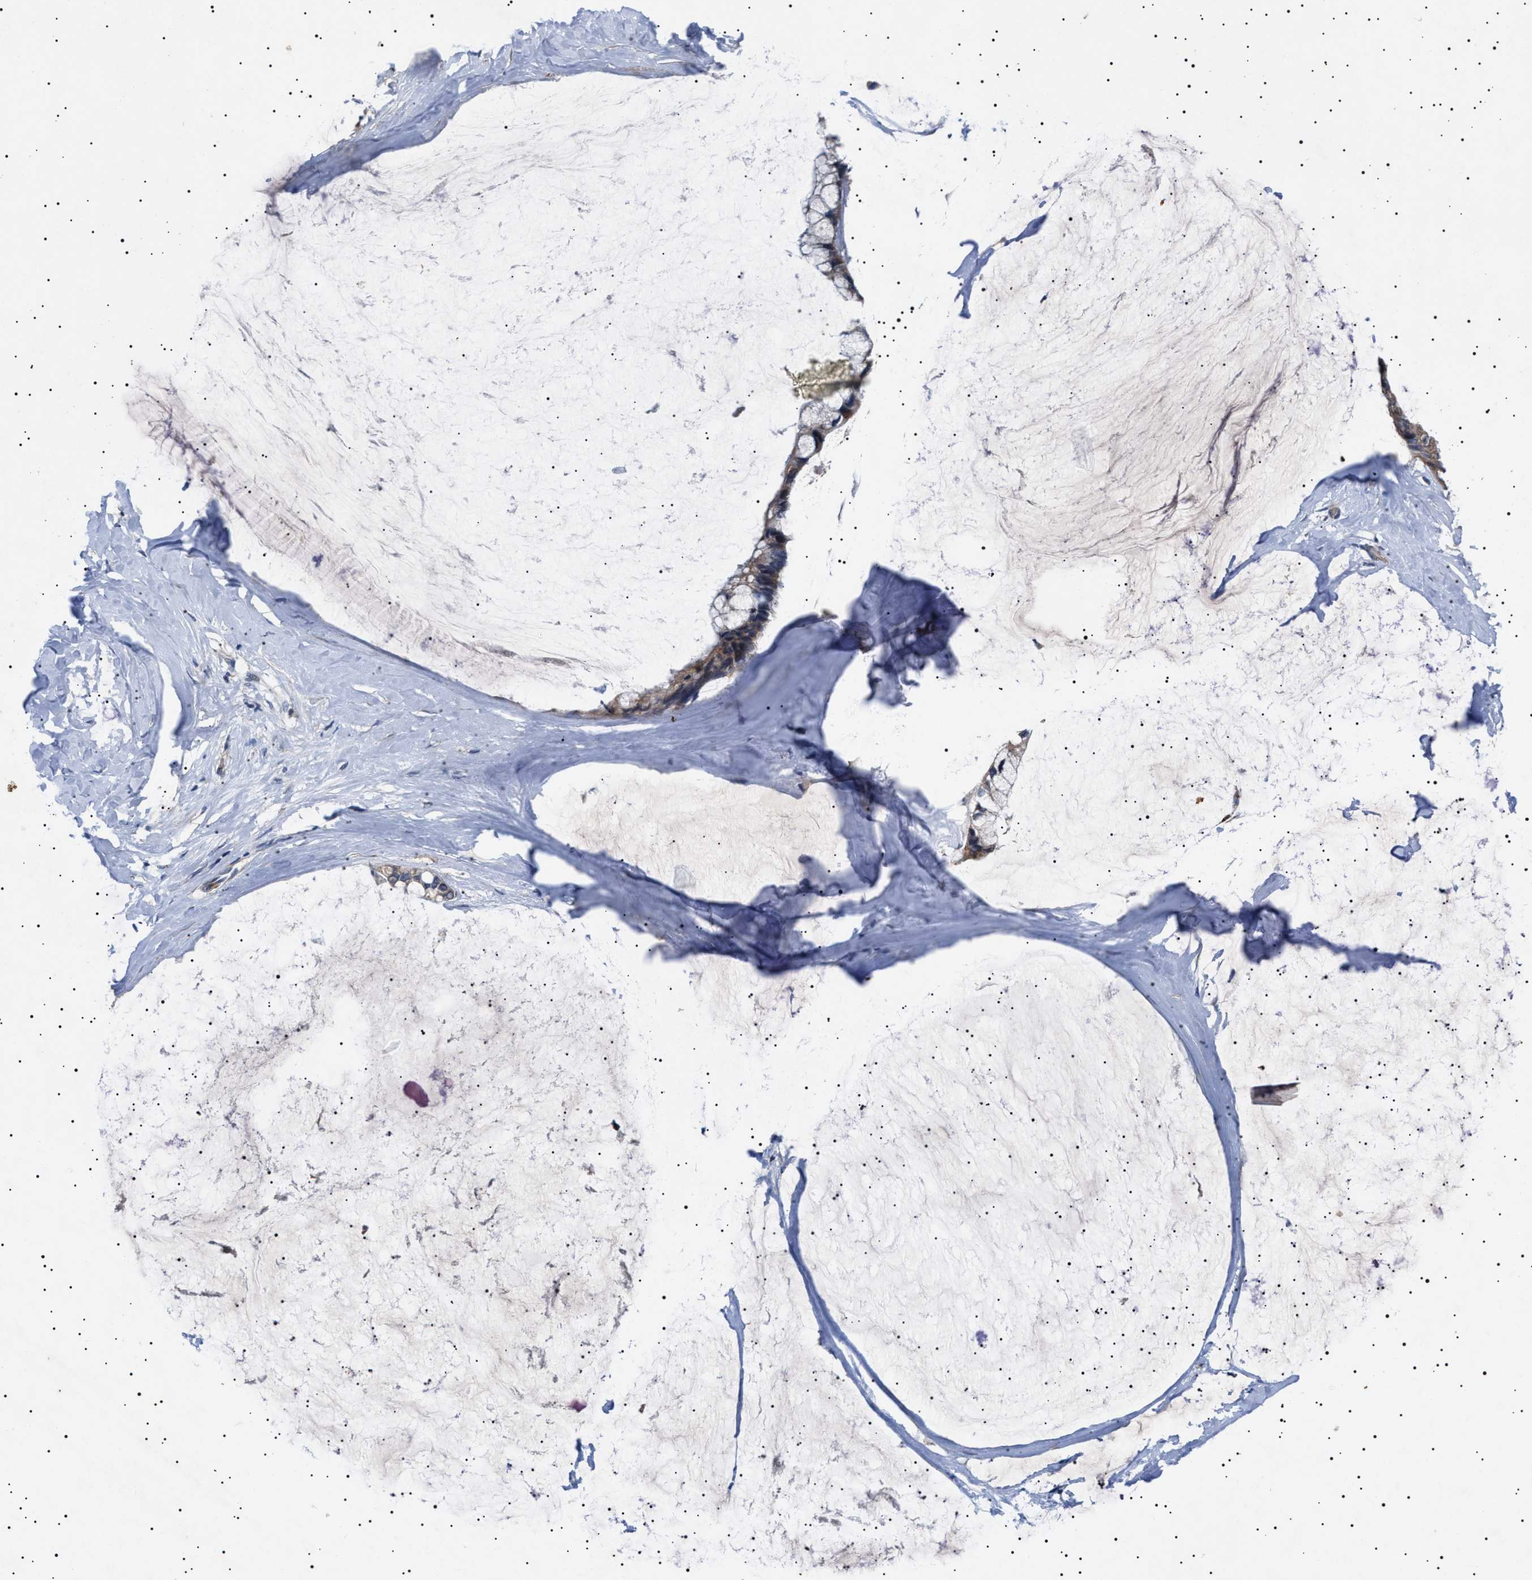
{"staining": {"intensity": "moderate", "quantity": ">75%", "location": "cytoplasmic/membranous"}, "tissue": "ovarian cancer", "cell_type": "Tumor cells", "image_type": "cancer", "snomed": [{"axis": "morphology", "description": "Cystadenocarcinoma, mucinous, NOS"}, {"axis": "topography", "description": "Ovary"}], "caption": "Immunohistochemistry (IHC) histopathology image of neoplastic tissue: human ovarian cancer stained using immunohistochemistry demonstrates medium levels of moderate protein expression localized specifically in the cytoplasmic/membranous of tumor cells, appearing as a cytoplasmic/membranous brown color.", "gene": "PTRH1", "patient": {"sex": "female", "age": 39}}